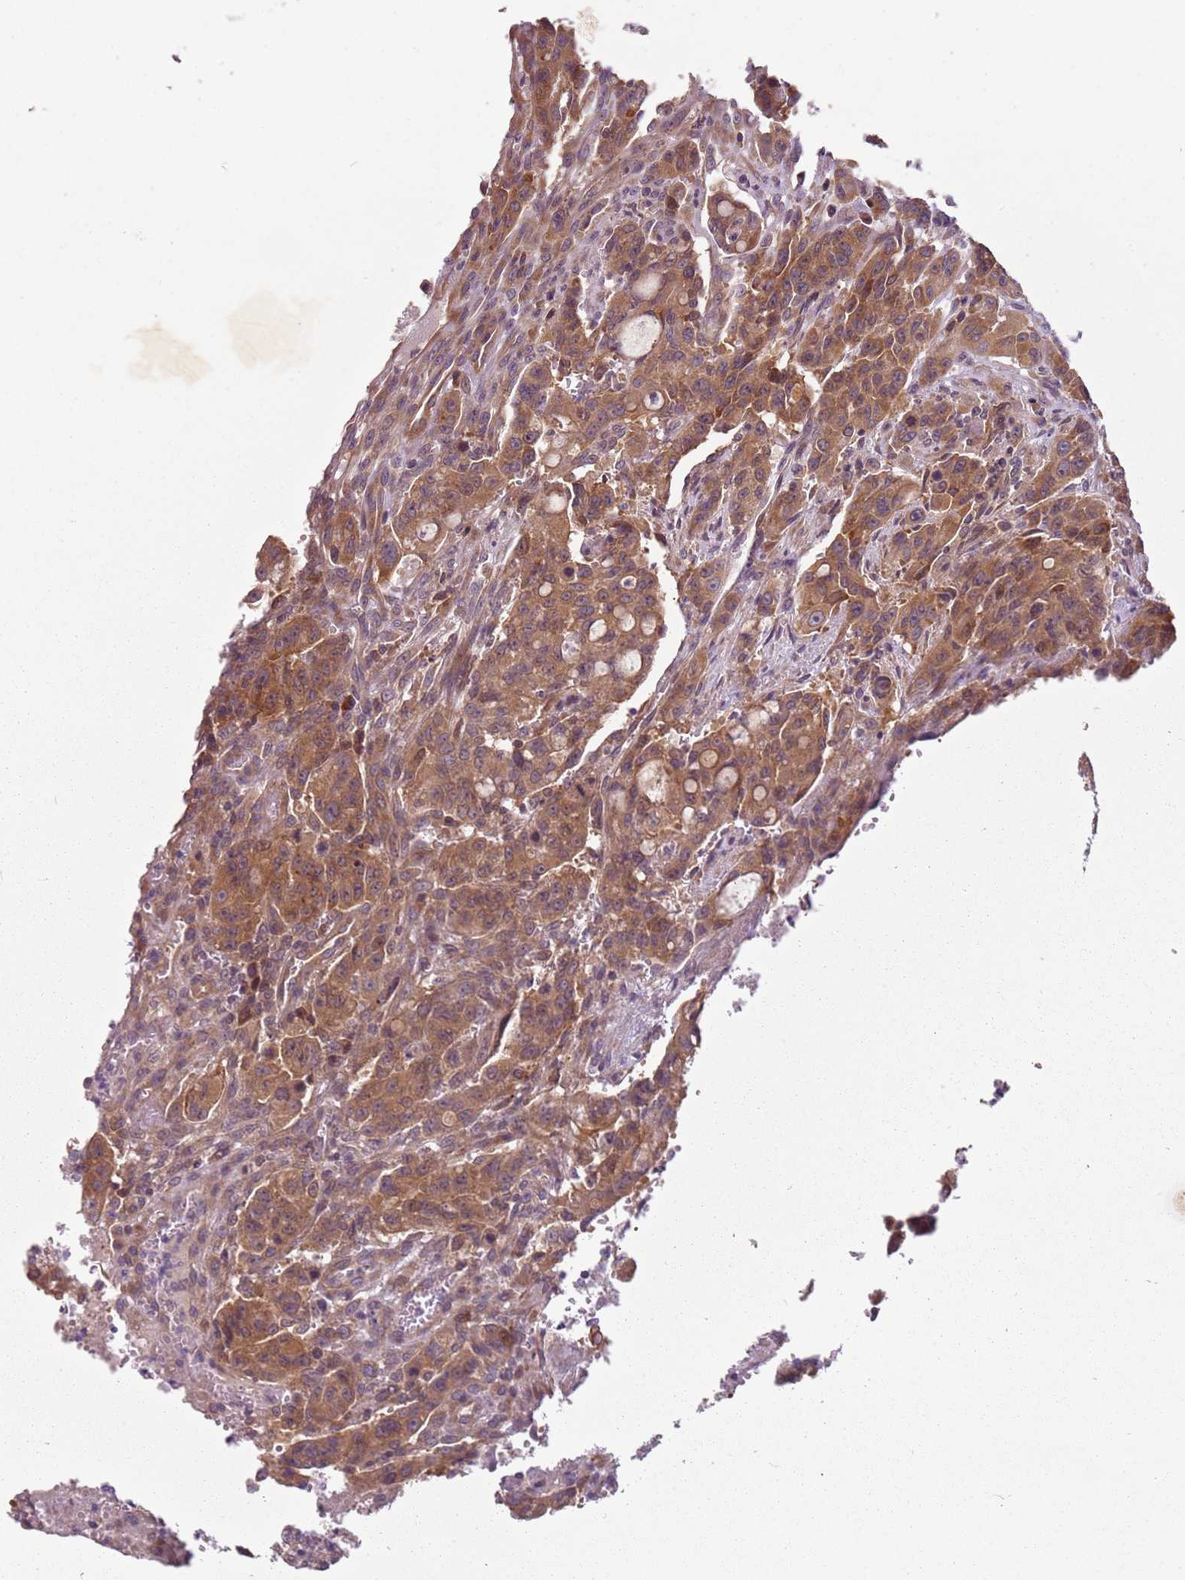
{"staining": {"intensity": "moderate", "quantity": ">75%", "location": "cytoplasmic/membranous"}, "tissue": "colorectal cancer", "cell_type": "Tumor cells", "image_type": "cancer", "snomed": [{"axis": "morphology", "description": "Adenocarcinoma, NOS"}, {"axis": "topography", "description": "Colon"}], "caption": "Protein staining of colorectal cancer tissue exhibits moderate cytoplasmic/membranous staining in about >75% of tumor cells. (DAB IHC, brown staining for protein, blue staining for nuclei).", "gene": "RPS28", "patient": {"sex": "male", "age": 62}}